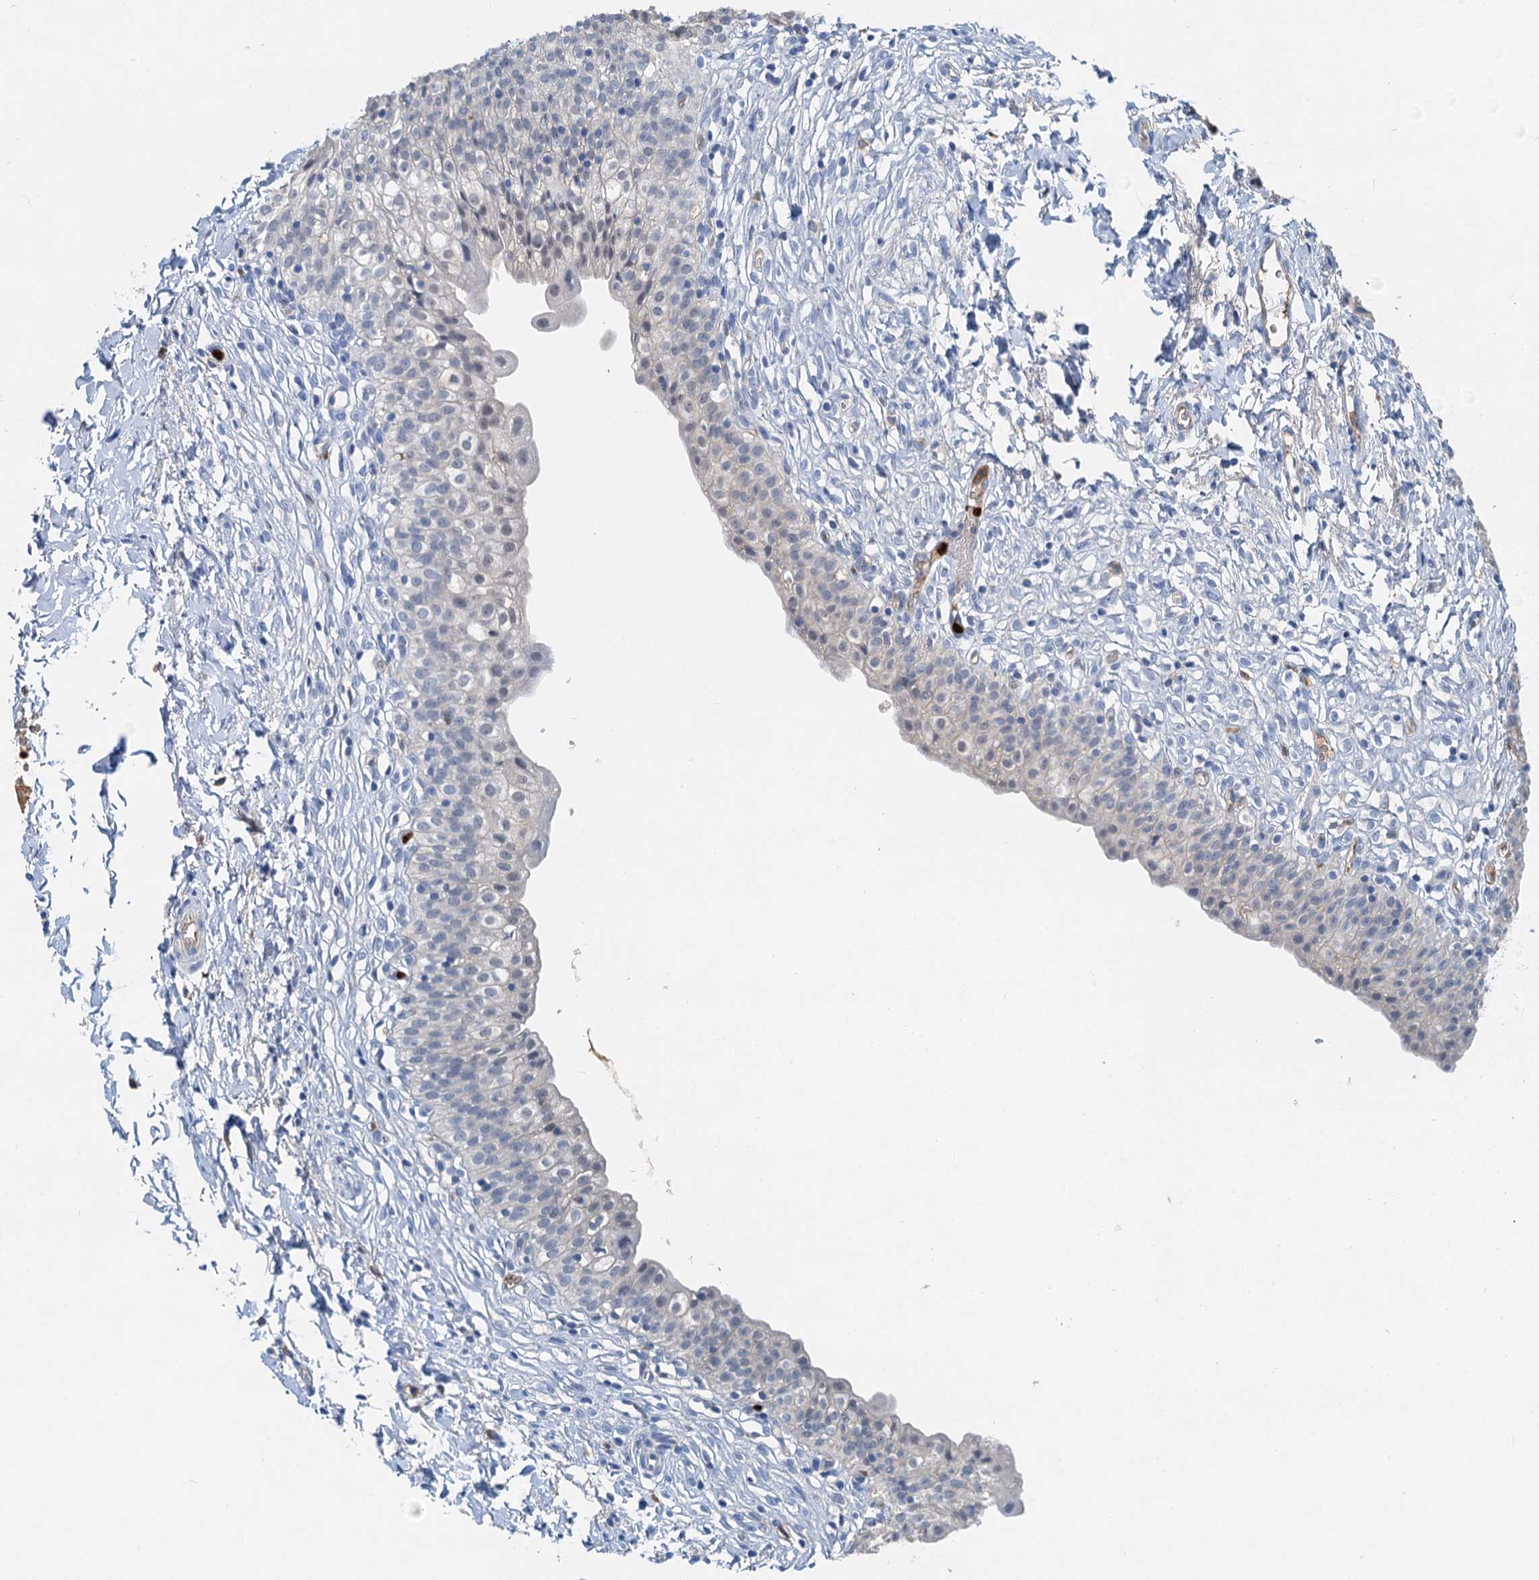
{"staining": {"intensity": "negative", "quantity": "none", "location": "none"}, "tissue": "urinary bladder", "cell_type": "Urothelial cells", "image_type": "normal", "snomed": [{"axis": "morphology", "description": "Normal tissue, NOS"}, {"axis": "topography", "description": "Urinary bladder"}], "caption": "This is a micrograph of IHC staining of benign urinary bladder, which shows no expression in urothelial cells.", "gene": "OTOA", "patient": {"sex": "male", "age": 55}}